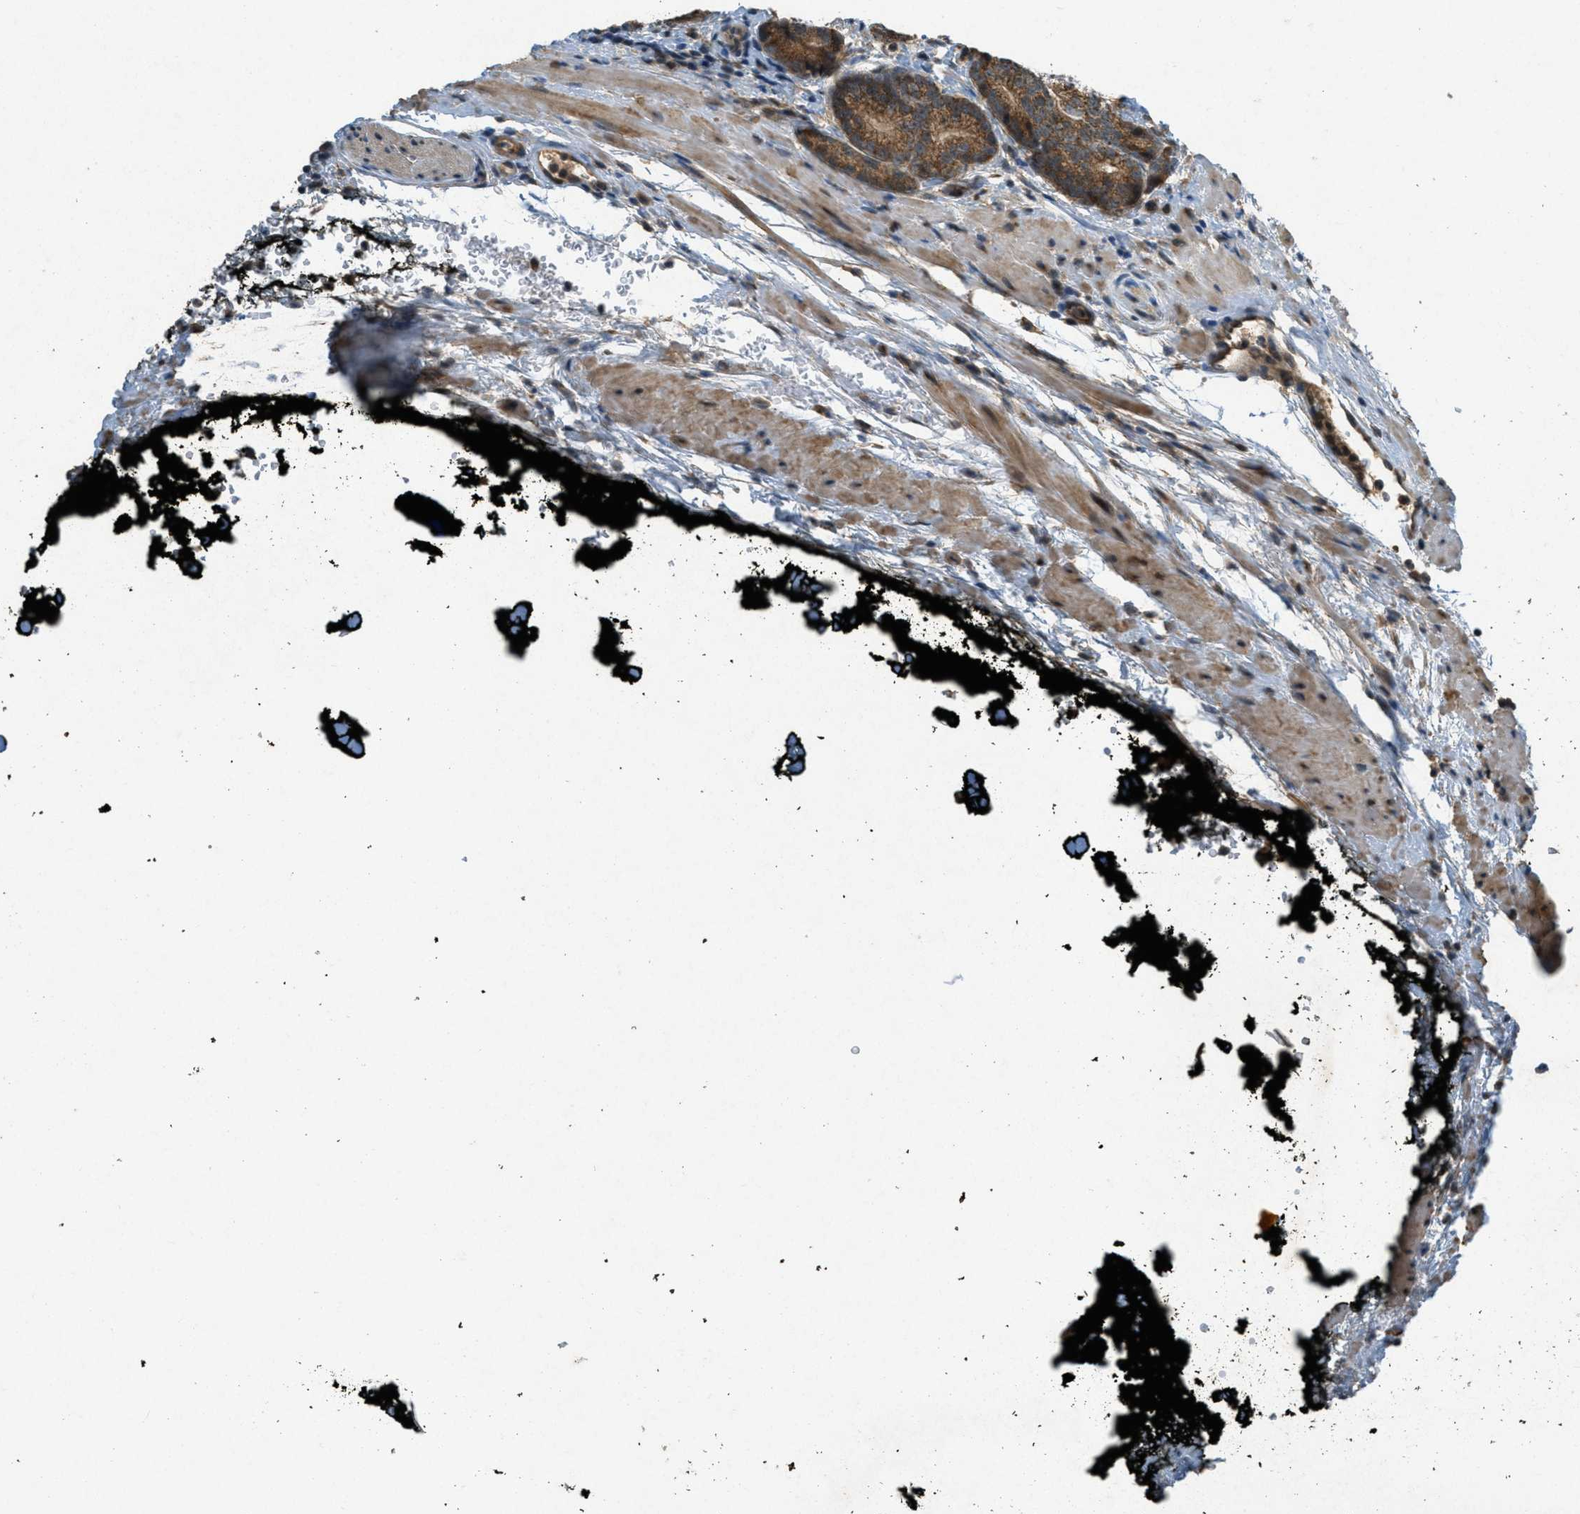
{"staining": {"intensity": "moderate", "quantity": ">75%", "location": "cytoplasmic/membranous"}, "tissue": "prostate cancer", "cell_type": "Tumor cells", "image_type": "cancer", "snomed": [{"axis": "morphology", "description": "Adenocarcinoma, High grade"}, {"axis": "topography", "description": "Prostate"}], "caption": "Human high-grade adenocarcinoma (prostate) stained with a protein marker demonstrates moderate staining in tumor cells.", "gene": "PPP1R15A", "patient": {"sex": "male", "age": 61}}